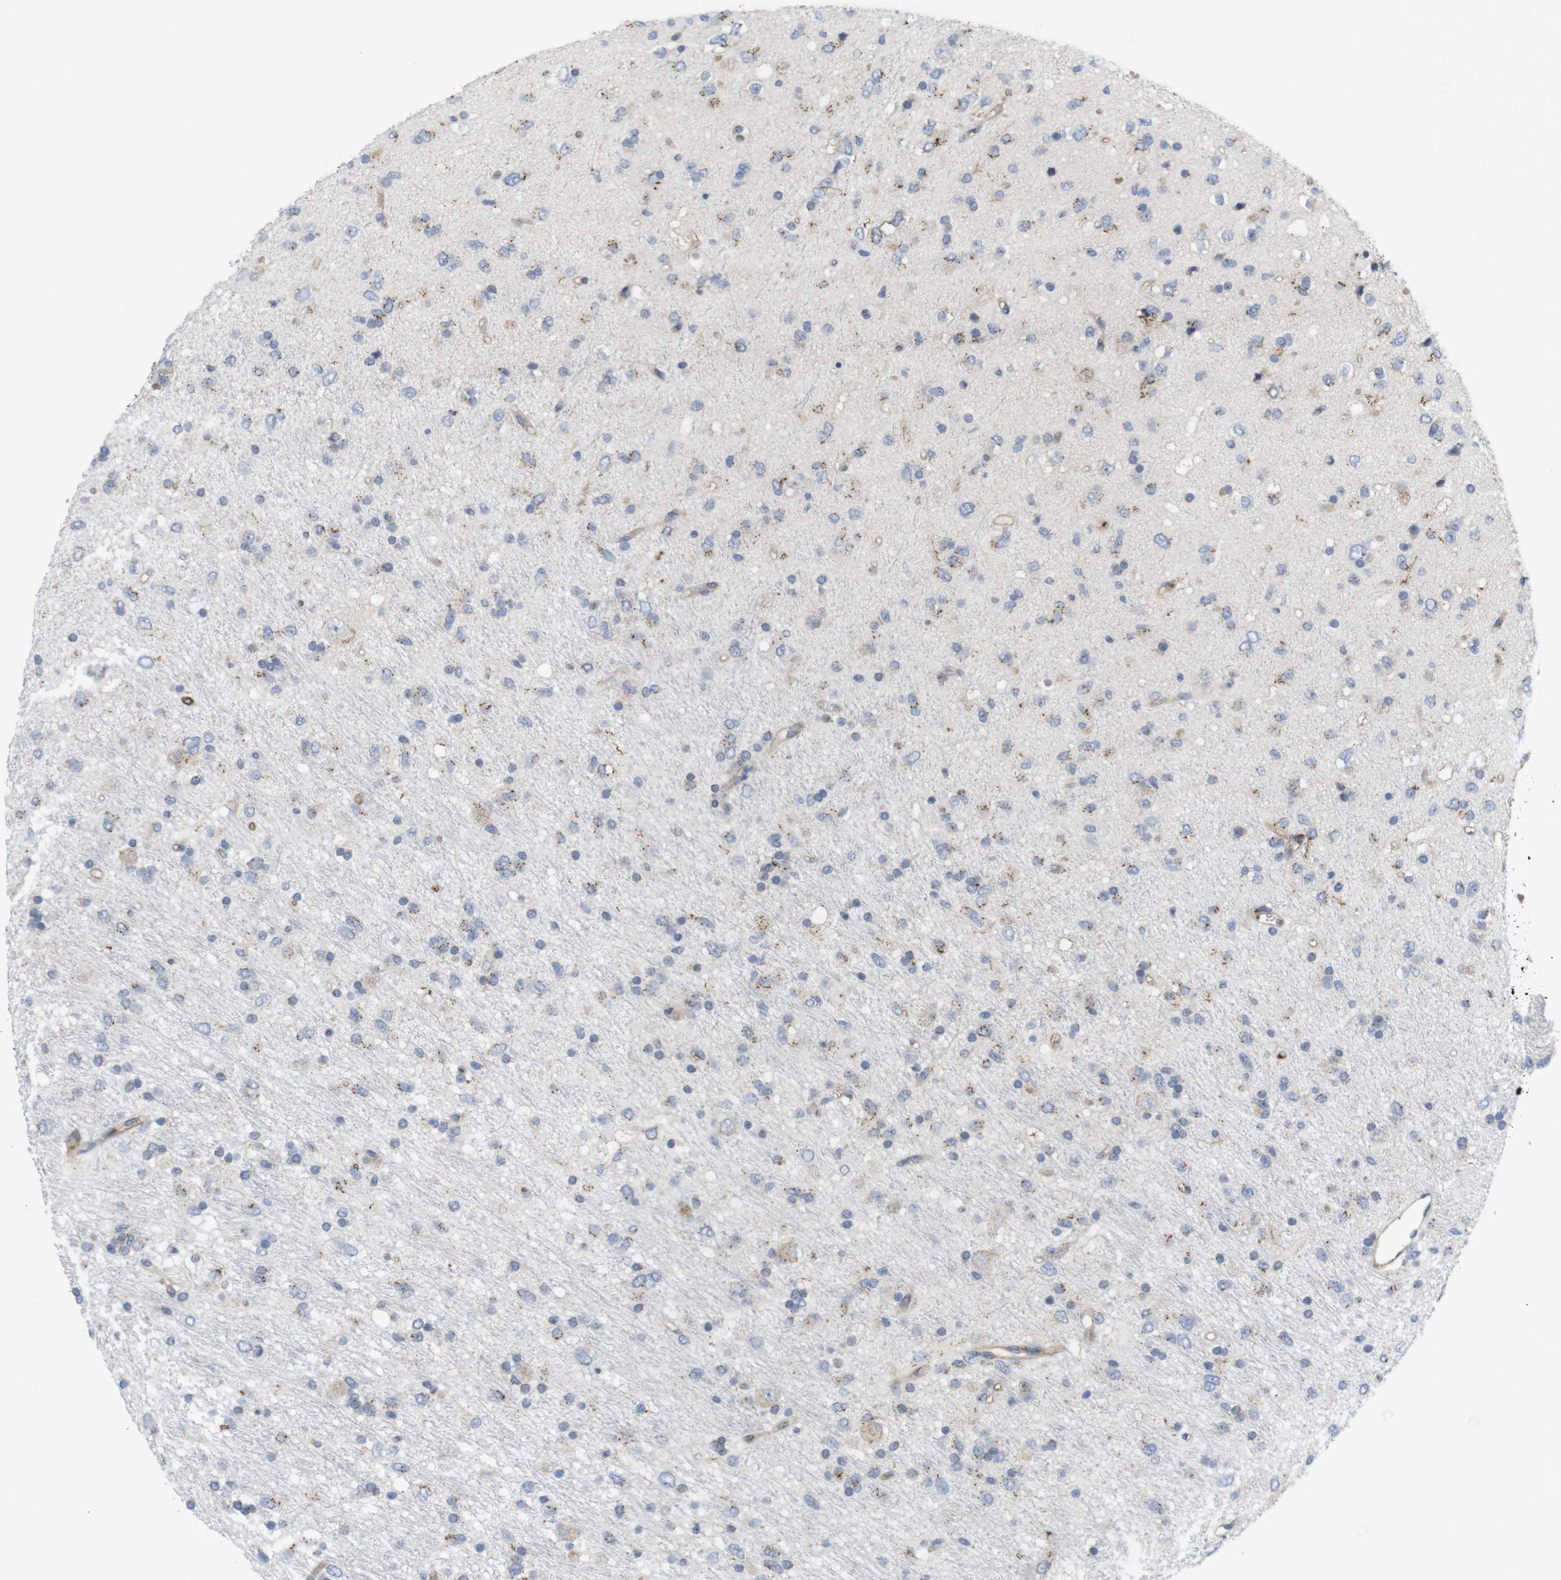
{"staining": {"intensity": "moderate", "quantity": "<25%", "location": "cytoplasmic/membranous"}, "tissue": "glioma", "cell_type": "Tumor cells", "image_type": "cancer", "snomed": [{"axis": "morphology", "description": "Glioma, malignant, Low grade"}, {"axis": "topography", "description": "Brain"}], "caption": "Tumor cells show moderate cytoplasmic/membranous positivity in approximately <25% of cells in glioma. The staining is performed using DAB (3,3'-diaminobenzidine) brown chromogen to label protein expression. The nuclei are counter-stained blue using hematoxylin.", "gene": "CCR6", "patient": {"sex": "male", "age": 77}}